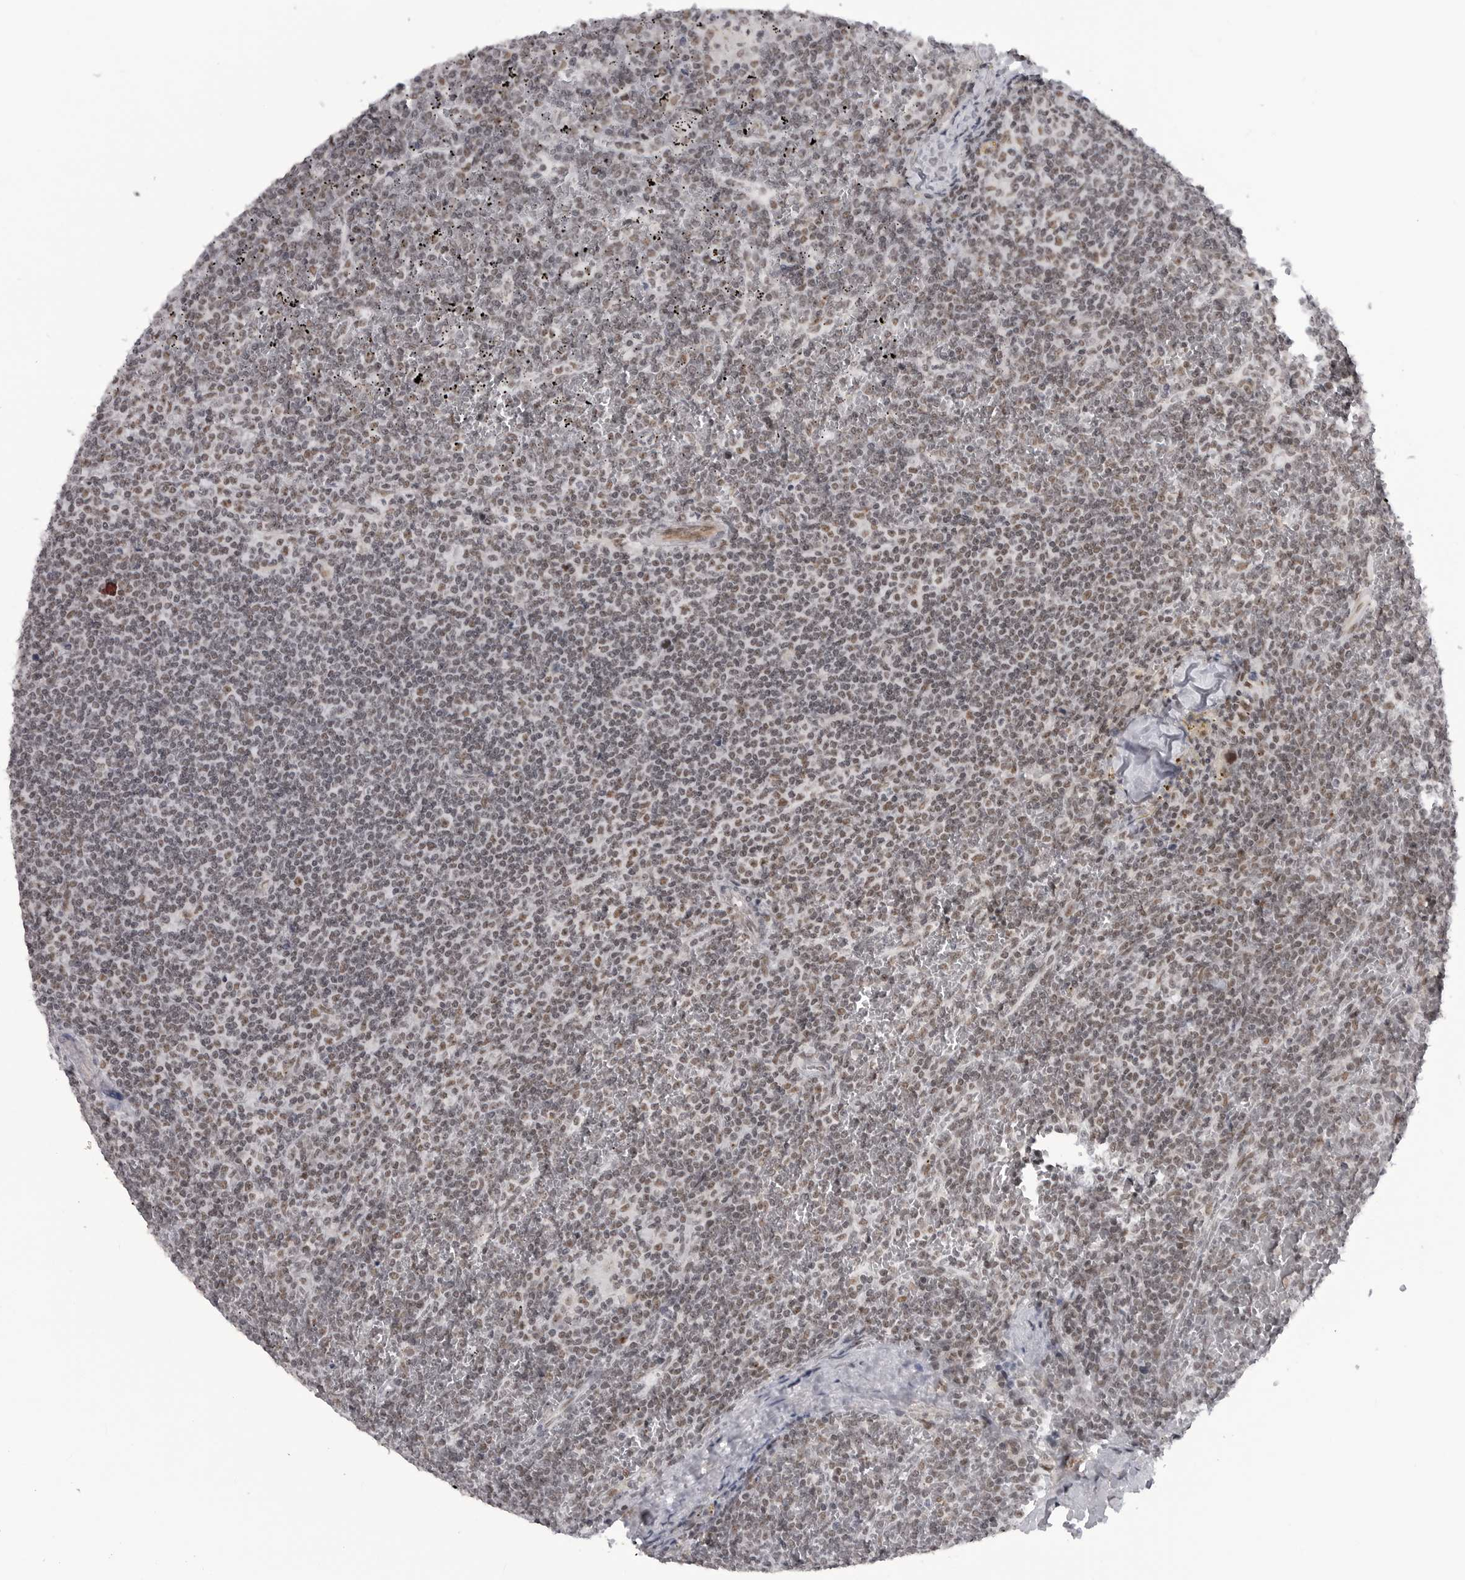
{"staining": {"intensity": "weak", "quantity": "25%-75%", "location": "nuclear"}, "tissue": "lymphoma", "cell_type": "Tumor cells", "image_type": "cancer", "snomed": [{"axis": "morphology", "description": "Malignant lymphoma, non-Hodgkin's type, Low grade"}, {"axis": "topography", "description": "Spleen"}], "caption": "IHC image of neoplastic tissue: human lymphoma stained using immunohistochemistry demonstrates low levels of weak protein expression localized specifically in the nuclear of tumor cells, appearing as a nuclear brown color.", "gene": "RNF26", "patient": {"sex": "female", "age": 19}}